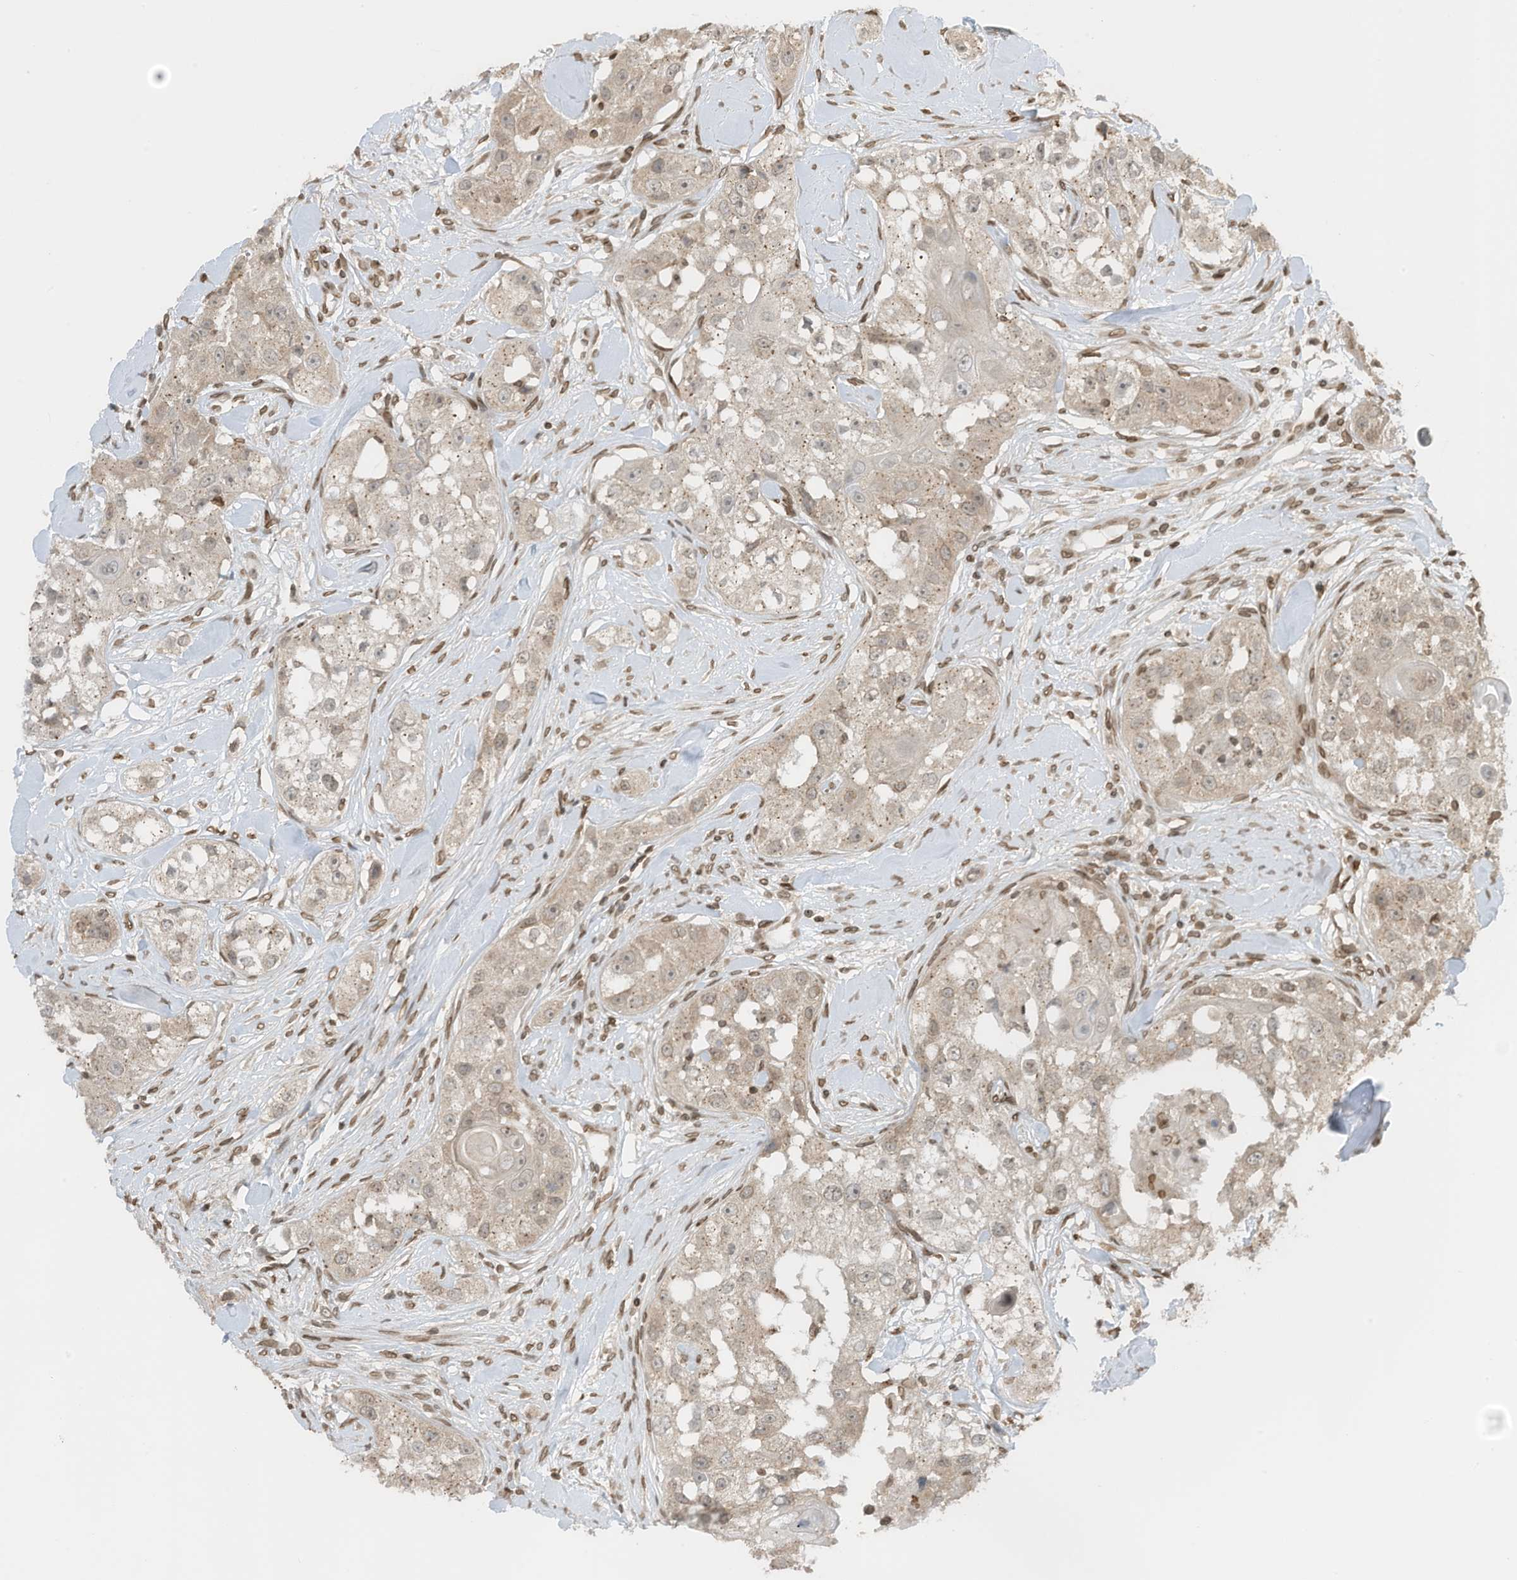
{"staining": {"intensity": "negative", "quantity": "none", "location": "none"}, "tissue": "head and neck cancer", "cell_type": "Tumor cells", "image_type": "cancer", "snomed": [{"axis": "morphology", "description": "Normal tissue, NOS"}, {"axis": "morphology", "description": "Squamous cell carcinoma, NOS"}, {"axis": "topography", "description": "Skeletal muscle"}, {"axis": "topography", "description": "Head-Neck"}], "caption": "Head and neck squamous cell carcinoma was stained to show a protein in brown. There is no significant expression in tumor cells.", "gene": "RABL3", "patient": {"sex": "male", "age": 51}}